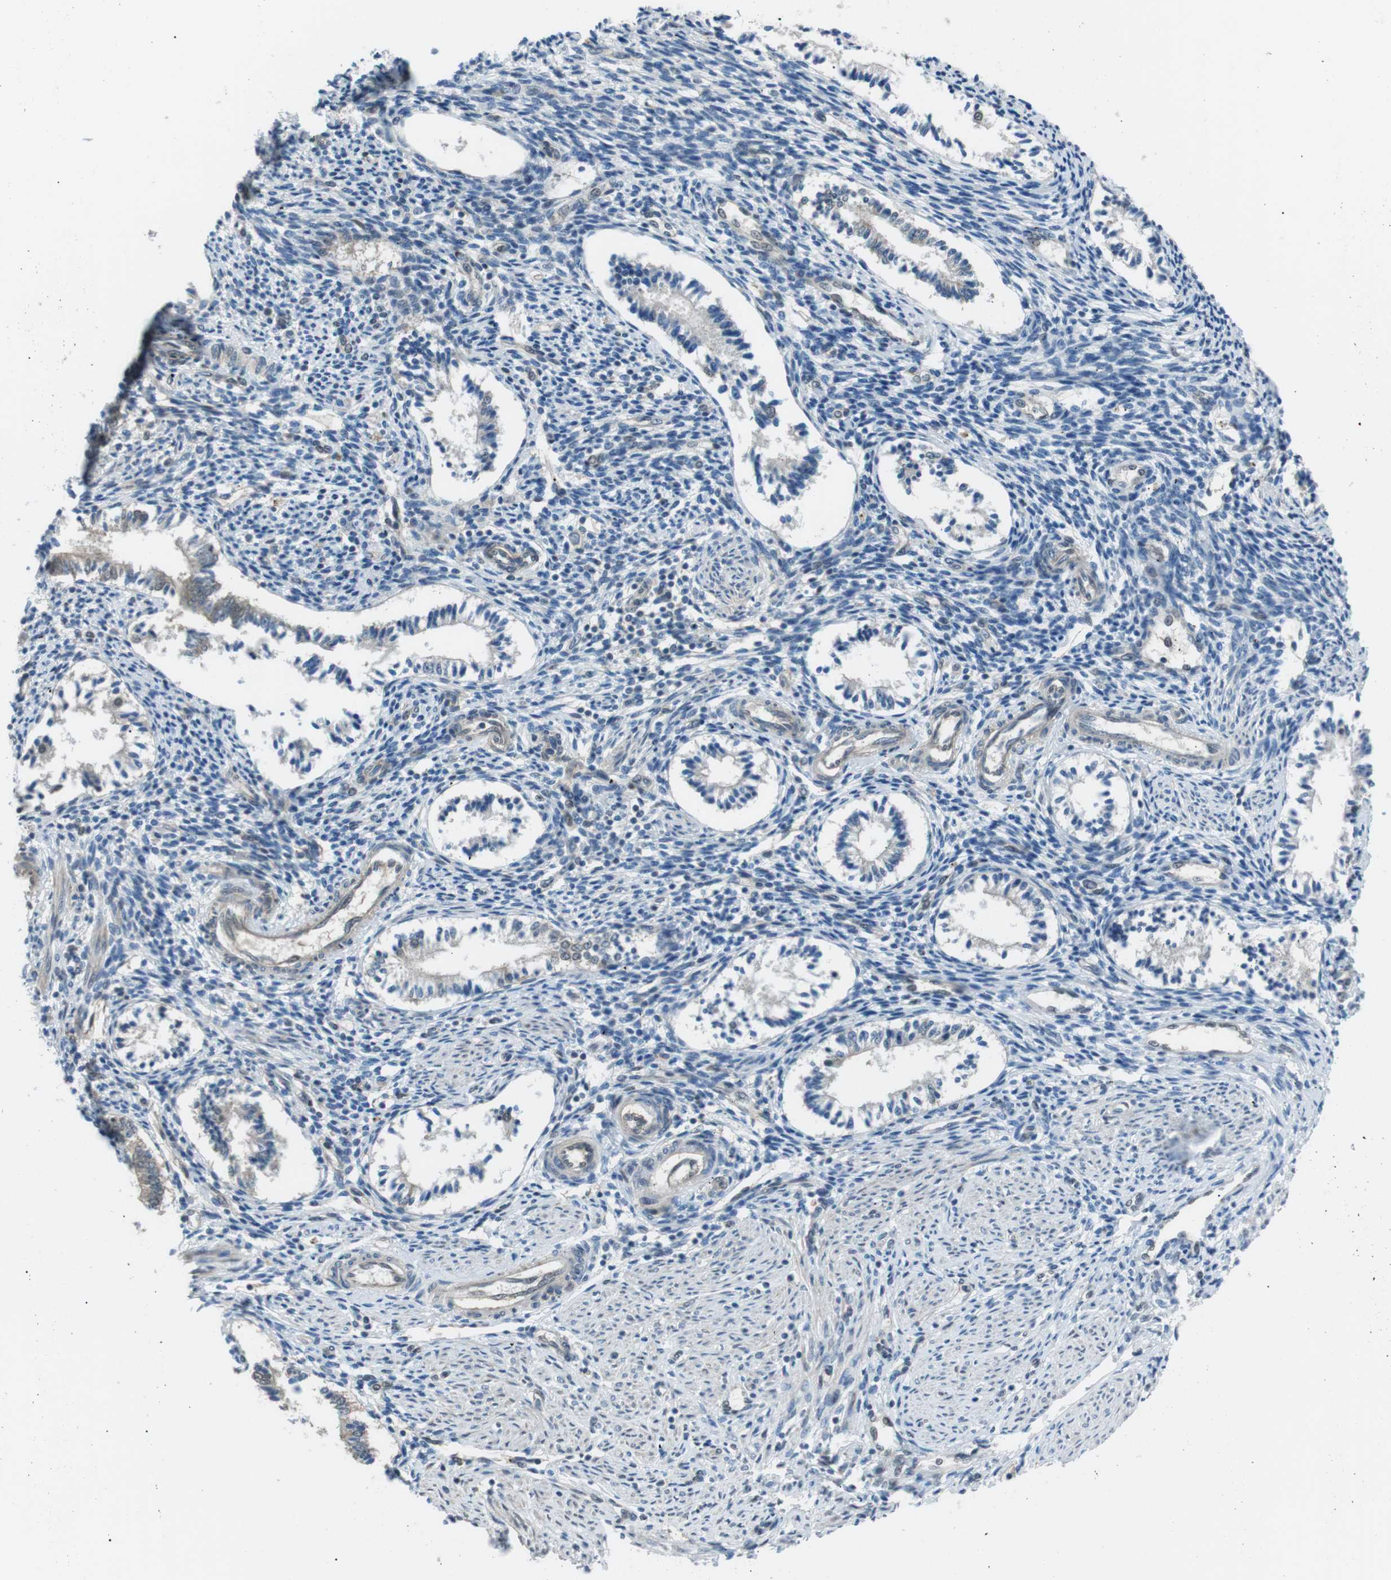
{"staining": {"intensity": "weak", "quantity": "25%-75%", "location": "nuclear"}, "tissue": "endometrium", "cell_type": "Cells in endometrial stroma", "image_type": "normal", "snomed": [{"axis": "morphology", "description": "Normal tissue, NOS"}, {"axis": "topography", "description": "Endometrium"}], "caption": "Immunohistochemical staining of unremarkable endometrium demonstrates weak nuclear protein positivity in about 25%-75% of cells in endometrial stroma. (IHC, brightfield microscopy, high magnification).", "gene": "SRPK2", "patient": {"sex": "female", "age": 42}}